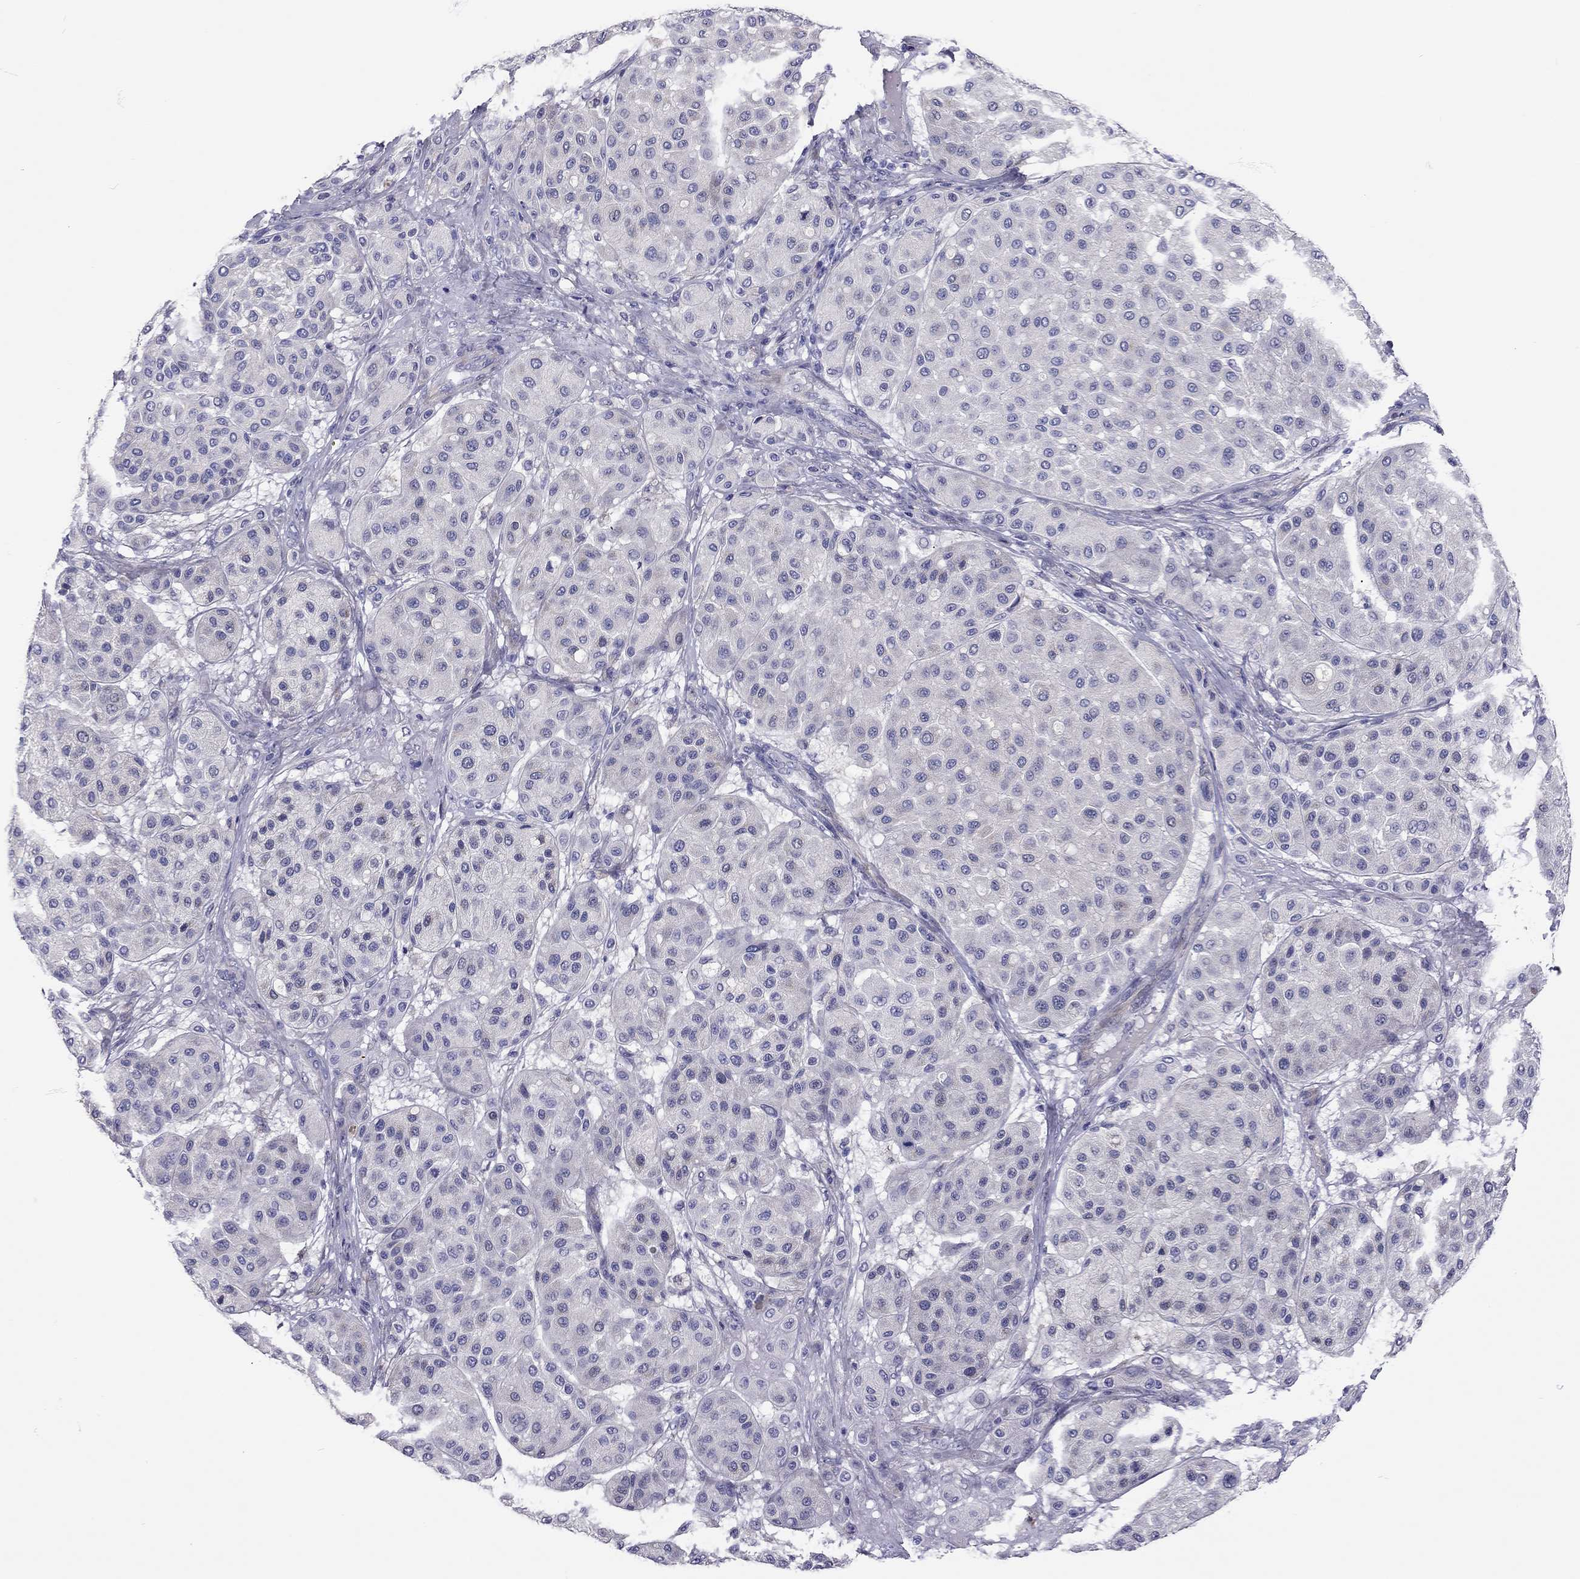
{"staining": {"intensity": "negative", "quantity": "none", "location": "none"}, "tissue": "melanoma", "cell_type": "Tumor cells", "image_type": "cancer", "snomed": [{"axis": "morphology", "description": "Malignant melanoma, Metastatic site"}, {"axis": "topography", "description": "Smooth muscle"}], "caption": "Immunohistochemical staining of human melanoma reveals no significant staining in tumor cells.", "gene": "SCARB1", "patient": {"sex": "male", "age": 41}}